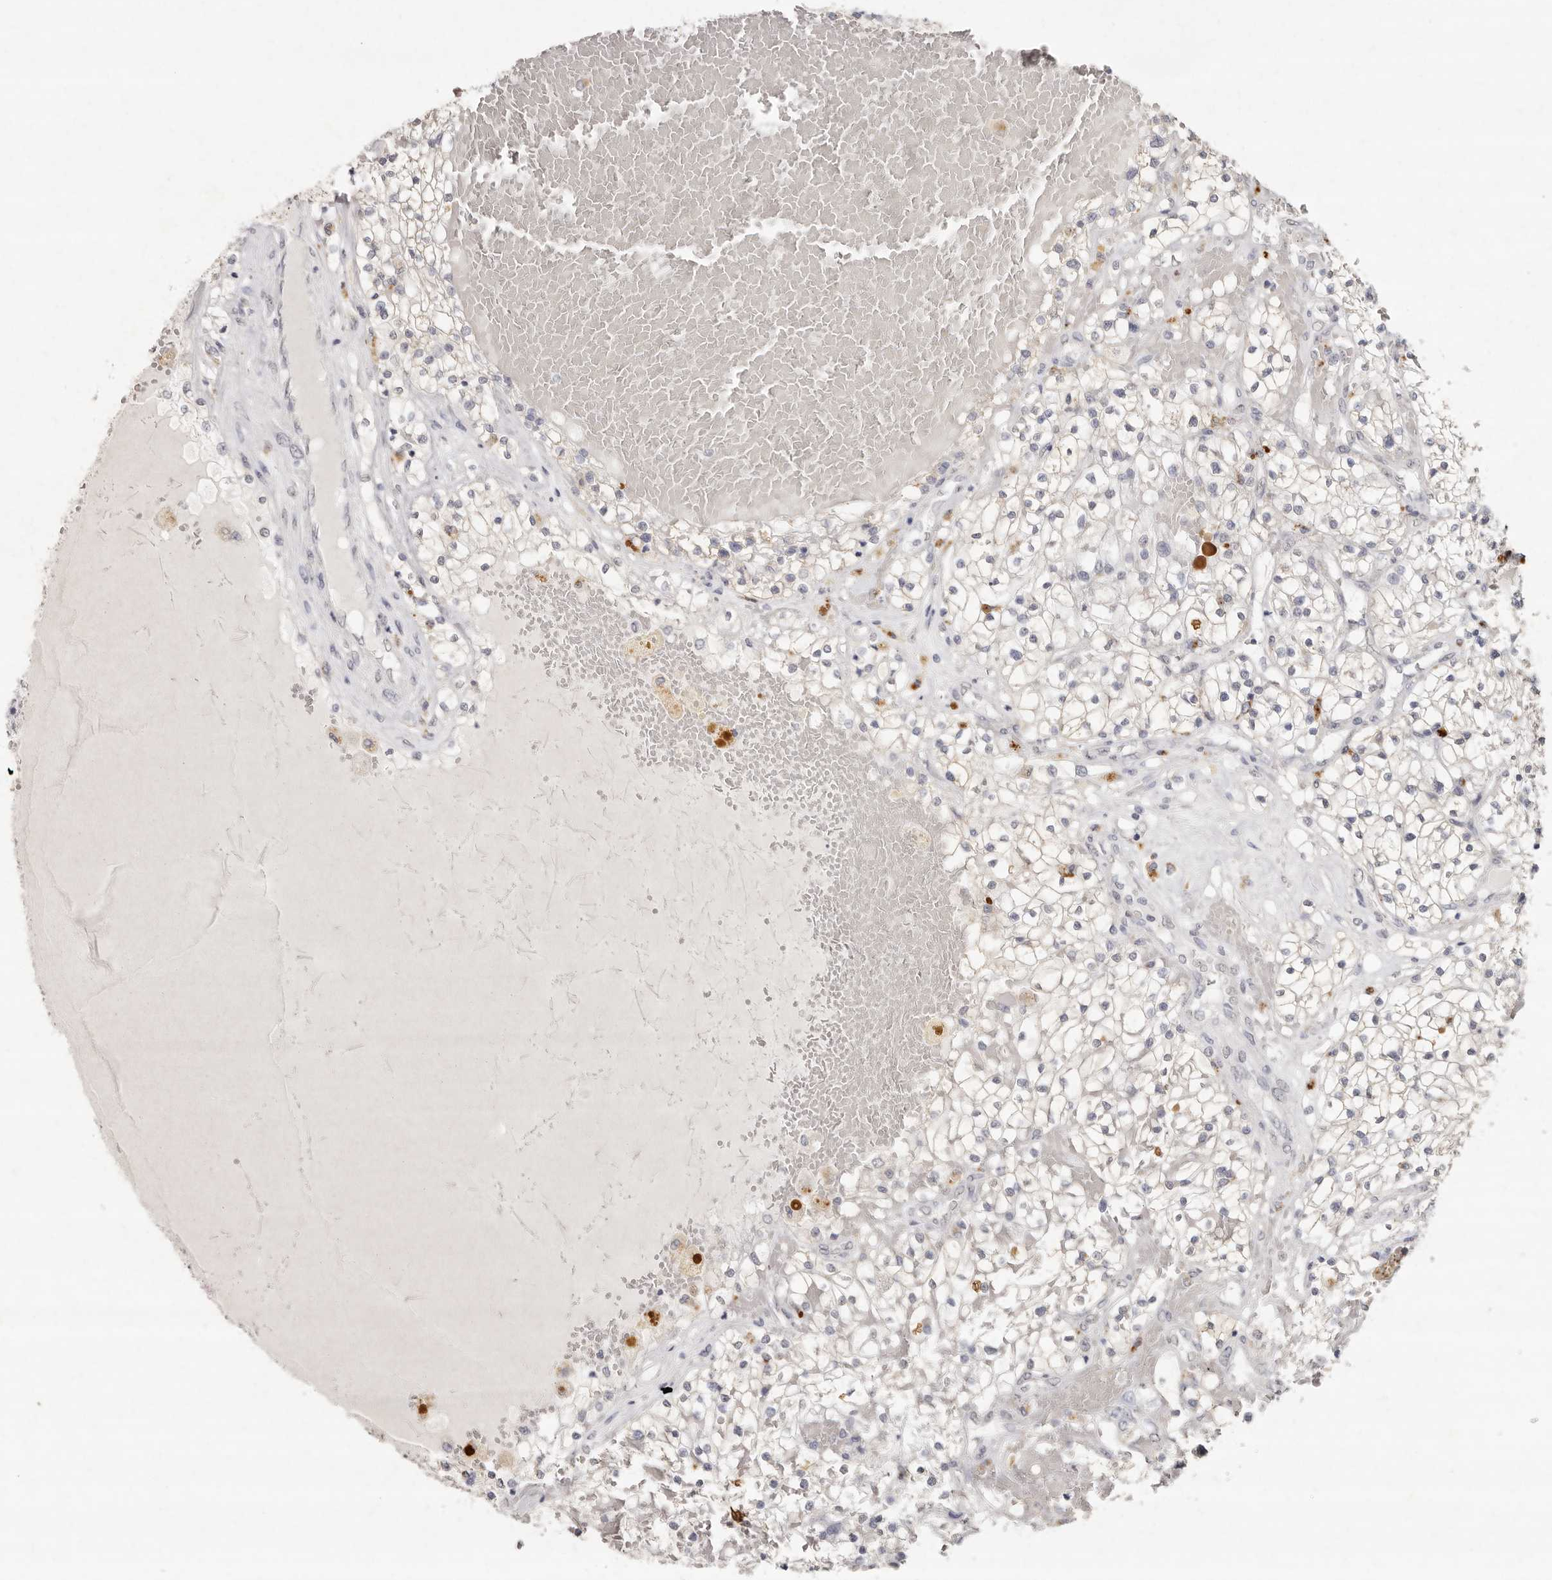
{"staining": {"intensity": "negative", "quantity": "none", "location": "none"}, "tissue": "renal cancer", "cell_type": "Tumor cells", "image_type": "cancer", "snomed": [{"axis": "morphology", "description": "Normal tissue, NOS"}, {"axis": "morphology", "description": "Adenocarcinoma, NOS"}, {"axis": "topography", "description": "Kidney"}], "caption": "This micrograph is of adenocarcinoma (renal) stained with IHC to label a protein in brown with the nuclei are counter-stained blue. There is no positivity in tumor cells.", "gene": "FAM185A", "patient": {"sex": "male", "age": 68}}